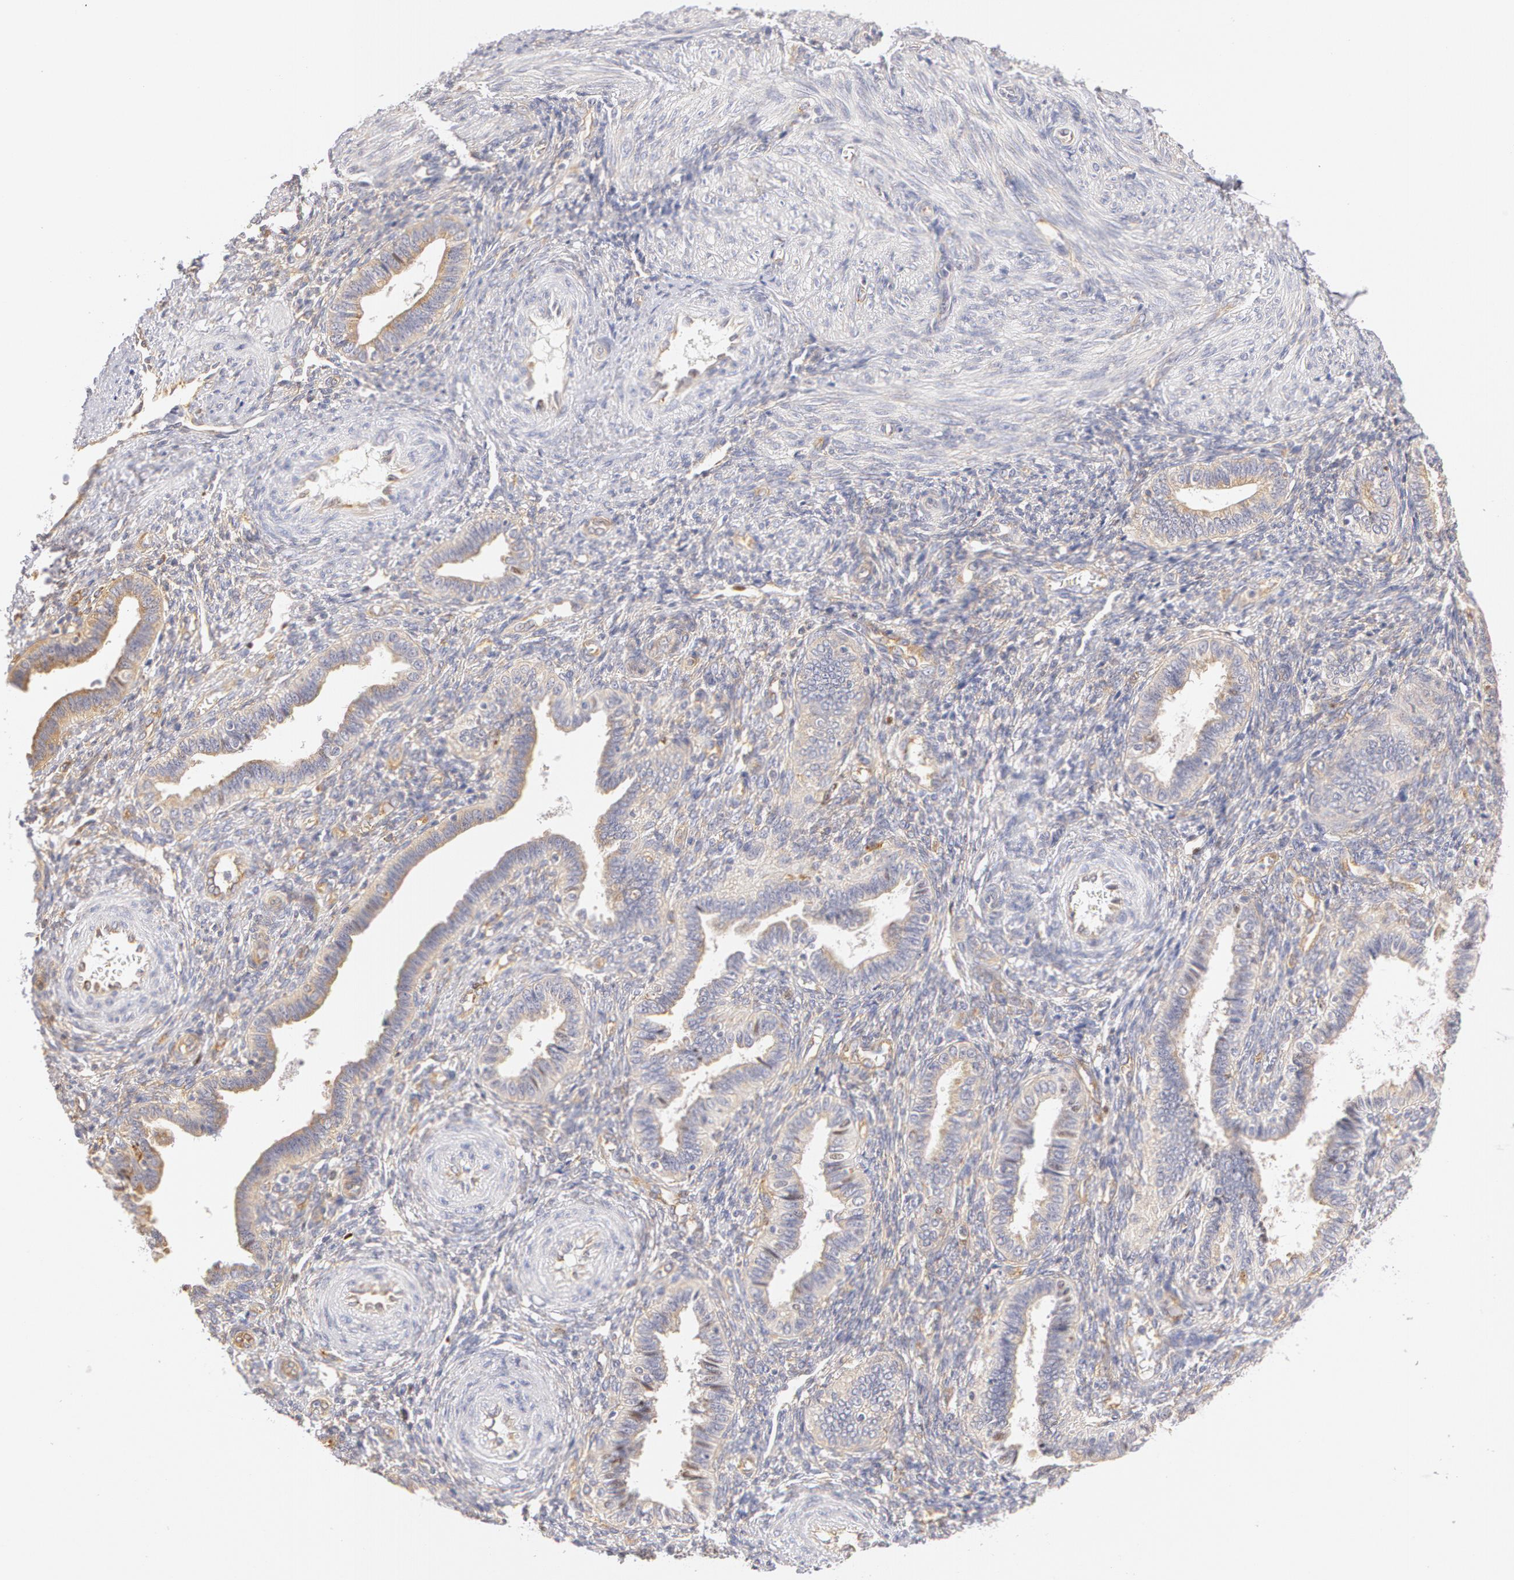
{"staining": {"intensity": "weak", "quantity": "<25%", "location": "none"}, "tissue": "endometrium", "cell_type": "Cells in endometrial stroma", "image_type": "normal", "snomed": [{"axis": "morphology", "description": "Normal tissue, NOS"}, {"axis": "topography", "description": "Endometrium"}], "caption": "Immunohistochemical staining of normal endometrium demonstrates no significant positivity in cells in endometrial stroma.", "gene": "DDX3X", "patient": {"sex": "female", "age": 36}}